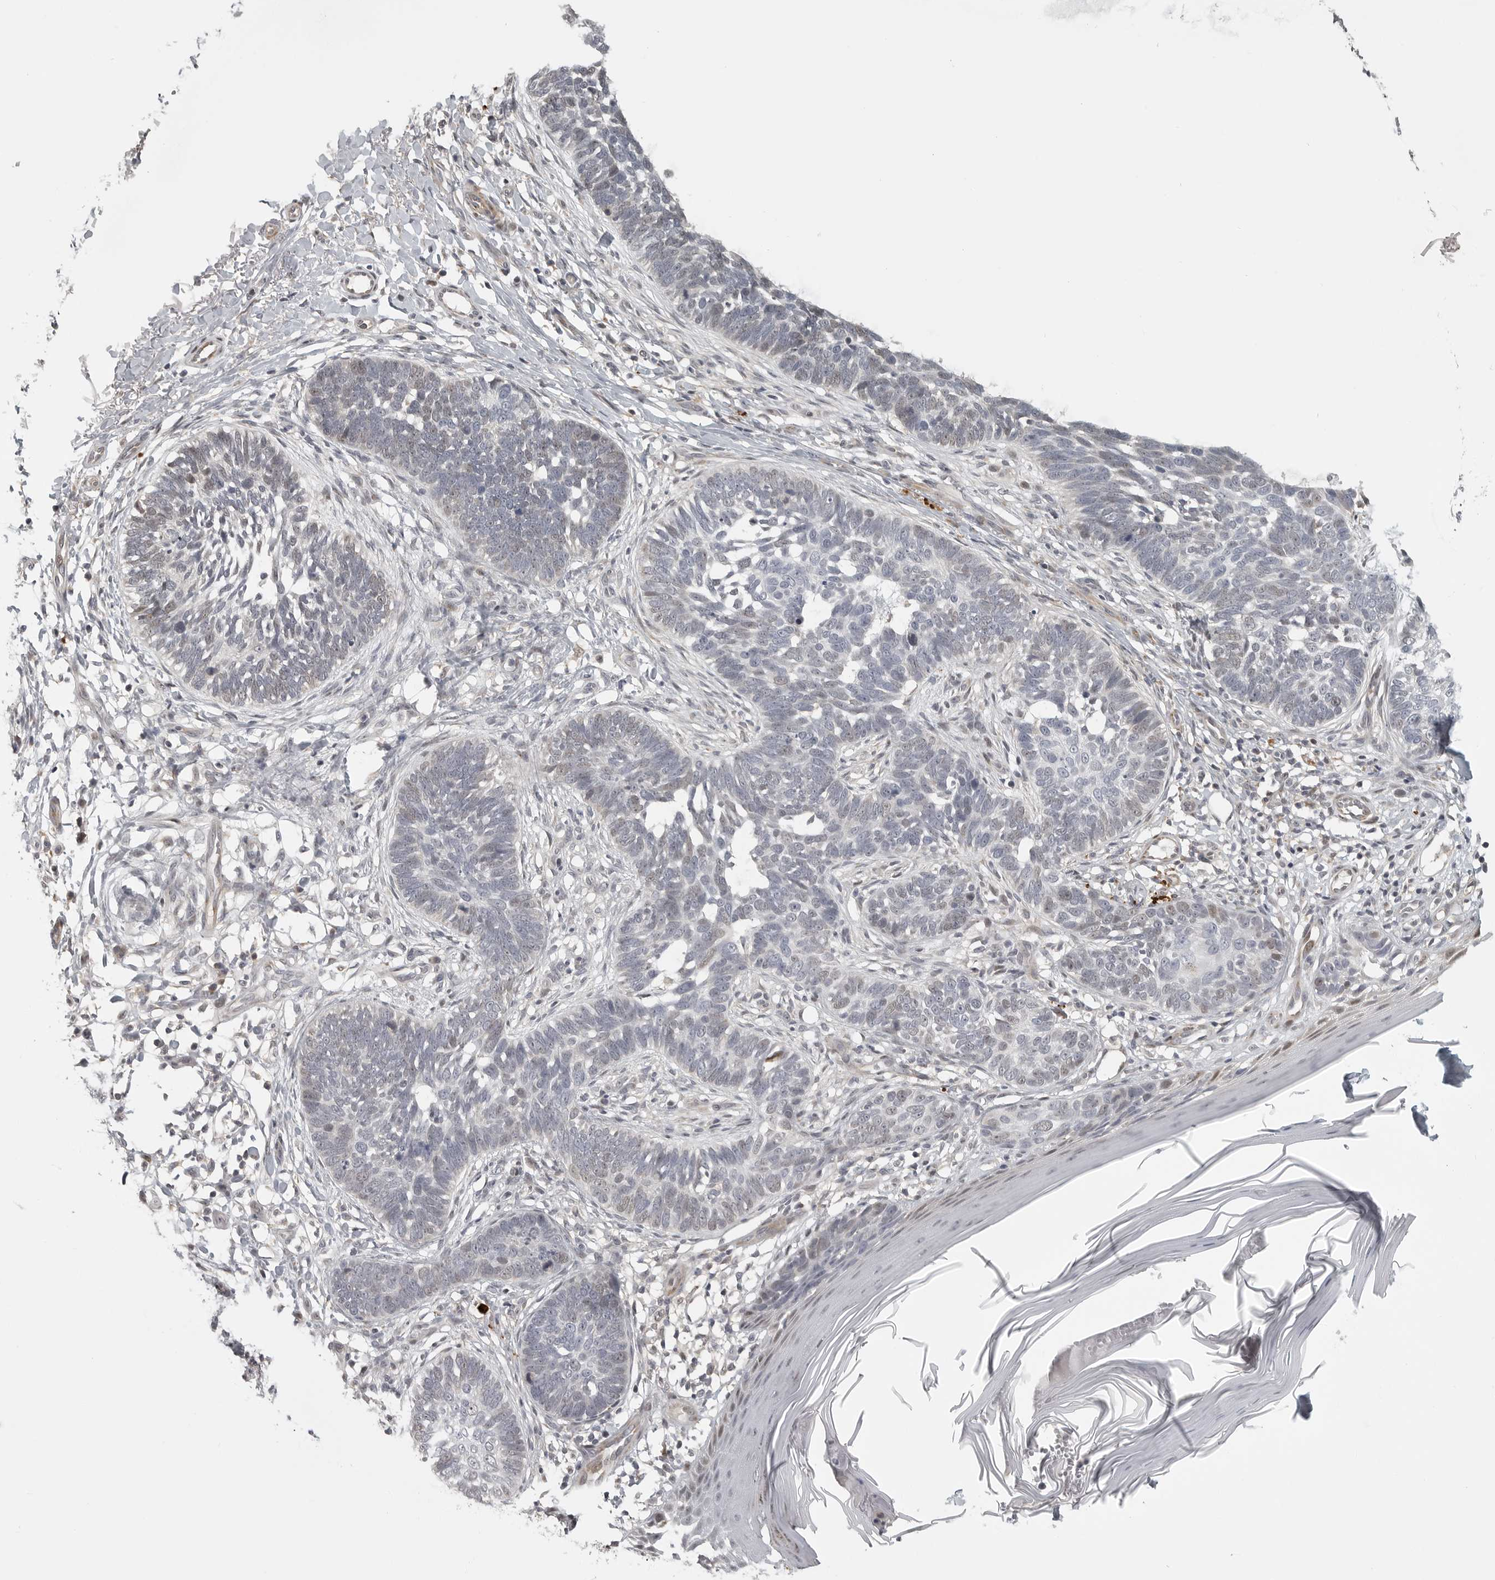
{"staining": {"intensity": "negative", "quantity": "none", "location": "none"}, "tissue": "skin cancer", "cell_type": "Tumor cells", "image_type": "cancer", "snomed": [{"axis": "morphology", "description": "Normal tissue, NOS"}, {"axis": "morphology", "description": "Basal cell carcinoma"}, {"axis": "topography", "description": "Skin"}], "caption": "DAB immunohistochemical staining of human basal cell carcinoma (skin) reveals no significant positivity in tumor cells.", "gene": "POLE2", "patient": {"sex": "male", "age": 77}}